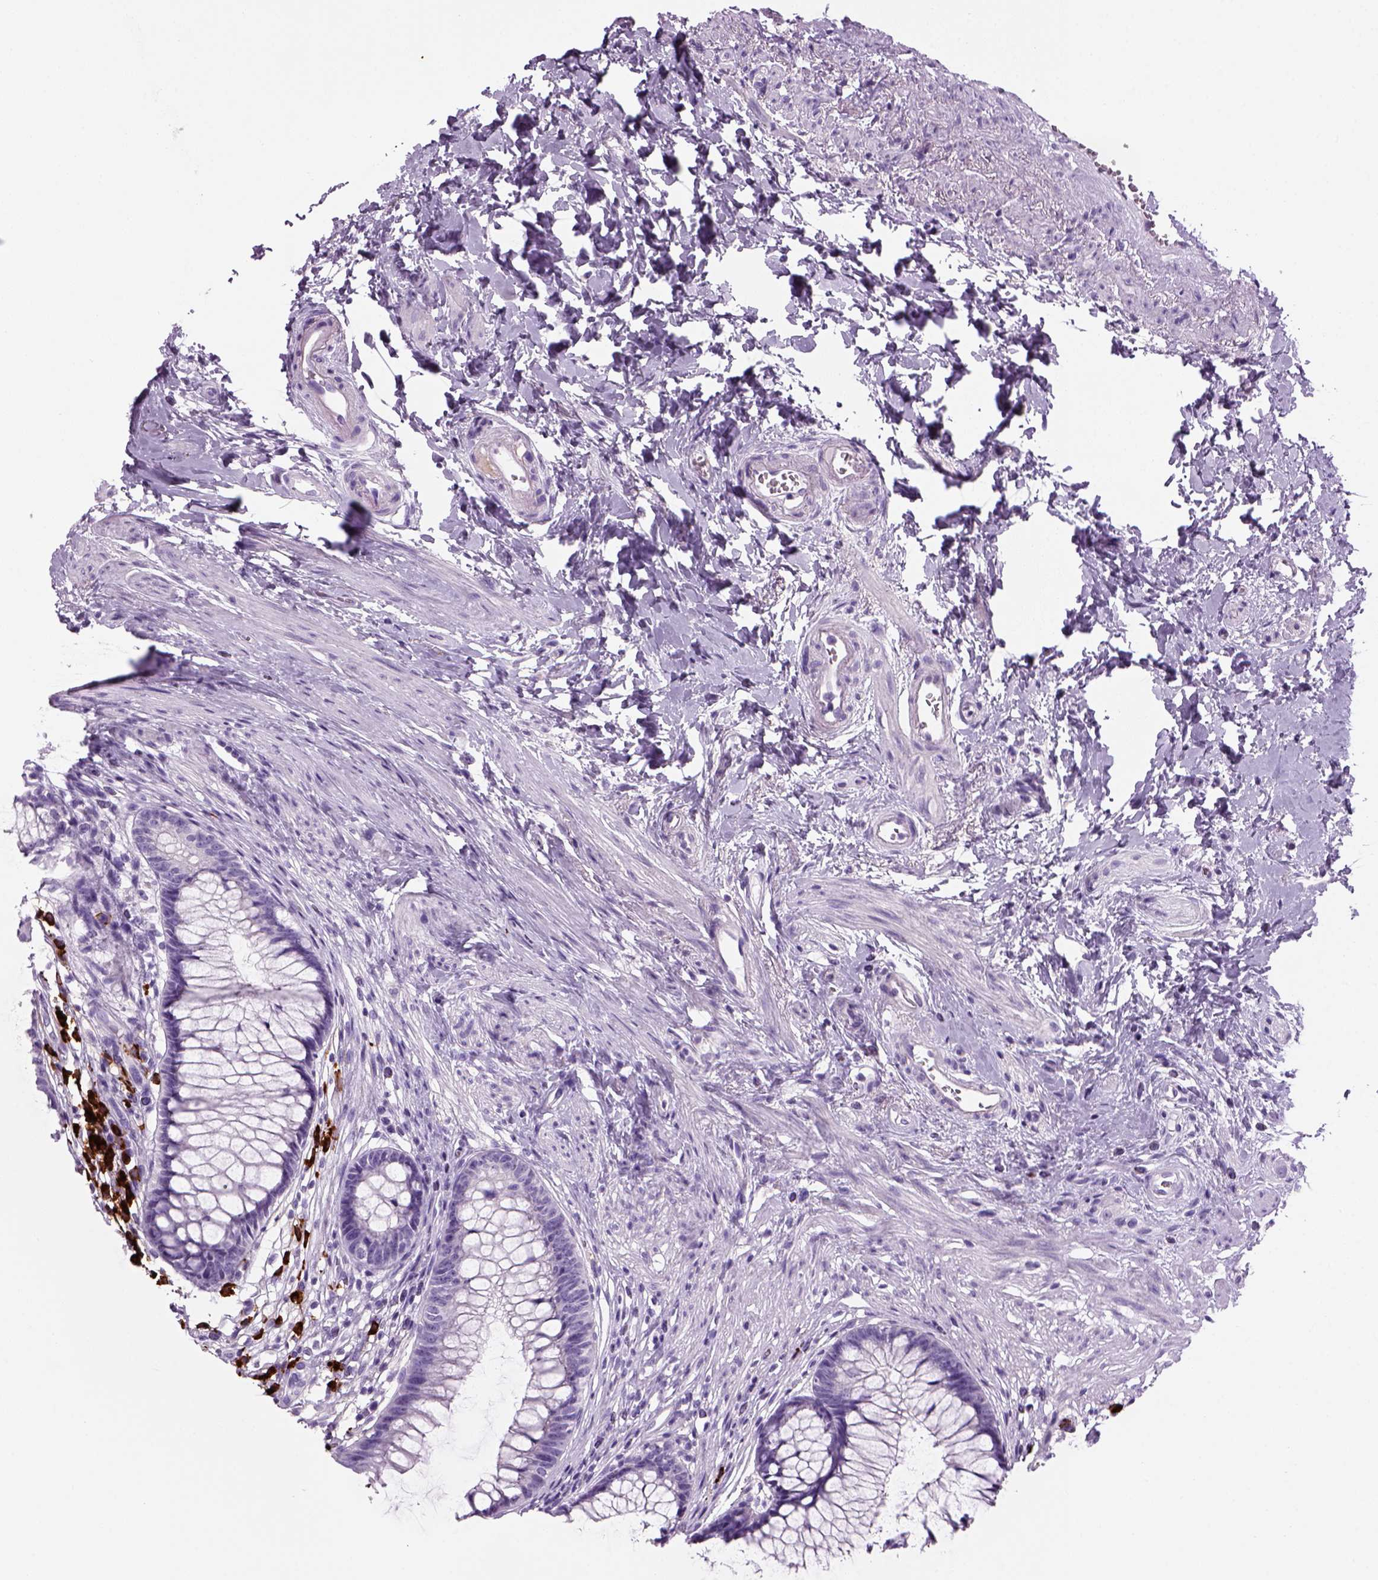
{"staining": {"intensity": "negative", "quantity": "none", "location": "none"}, "tissue": "rectum", "cell_type": "Glandular cells", "image_type": "normal", "snomed": [{"axis": "morphology", "description": "Normal tissue, NOS"}, {"axis": "topography", "description": "Smooth muscle"}, {"axis": "topography", "description": "Rectum"}], "caption": "A photomicrograph of rectum stained for a protein demonstrates no brown staining in glandular cells. (Stains: DAB (3,3'-diaminobenzidine) IHC with hematoxylin counter stain, Microscopy: brightfield microscopy at high magnification).", "gene": "MZB1", "patient": {"sex": "male", "age": 53}}